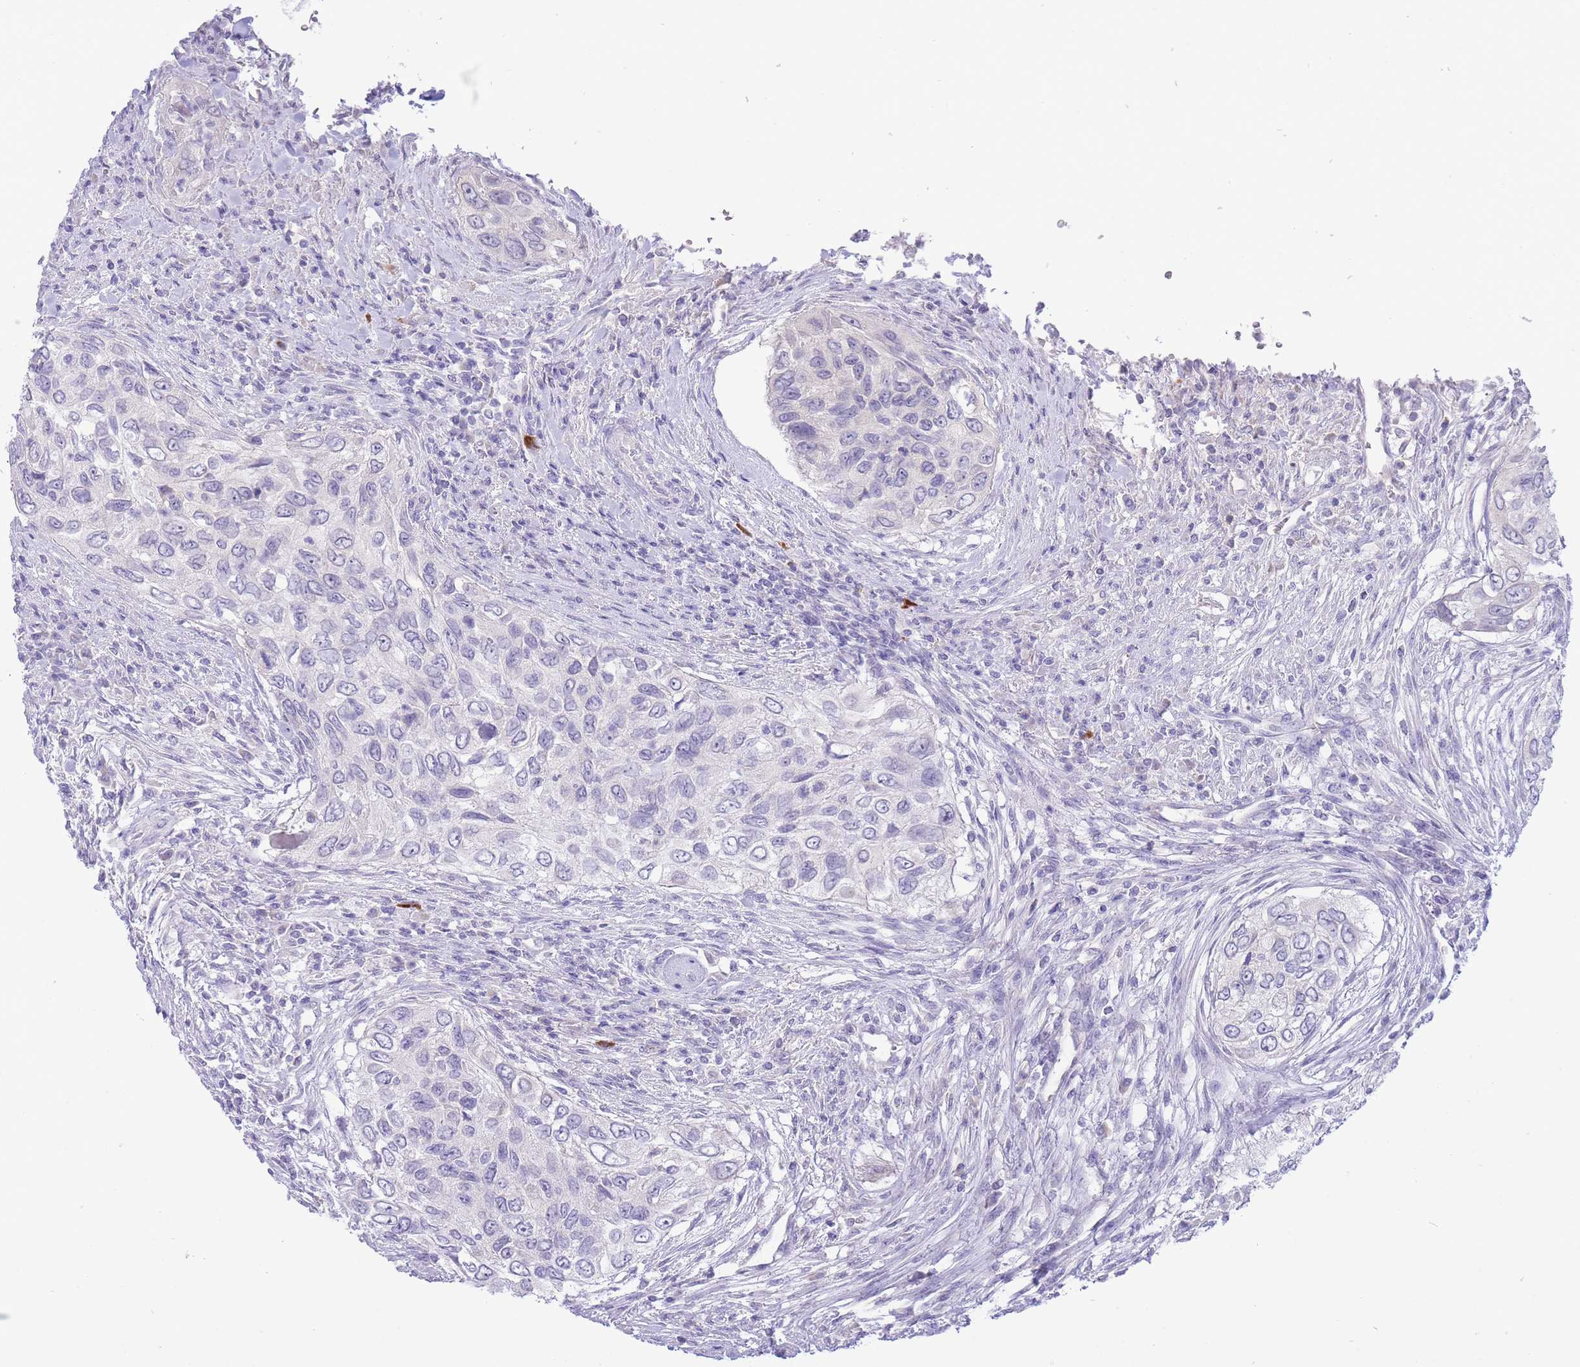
{"staining": {"intensity": "negative", "quantity": "none", "location": "none"}, "tissue": "urothelial cancer", "cell_type": "Tumor cells", "image_type": "cancer", "snomed": [{"axis": "morphology", "description": "Urothelial carcinoma, High grade"}, {"axis": "topography", "description": "Urinary bladder"}], "caption": "Human high-grade urothelial carcinoma stained for a protein using immunohistochemistry exhibits no expression in tumor cells.", "gene": "ASAP3", "patient": {"sex": "female", "age": 60}}